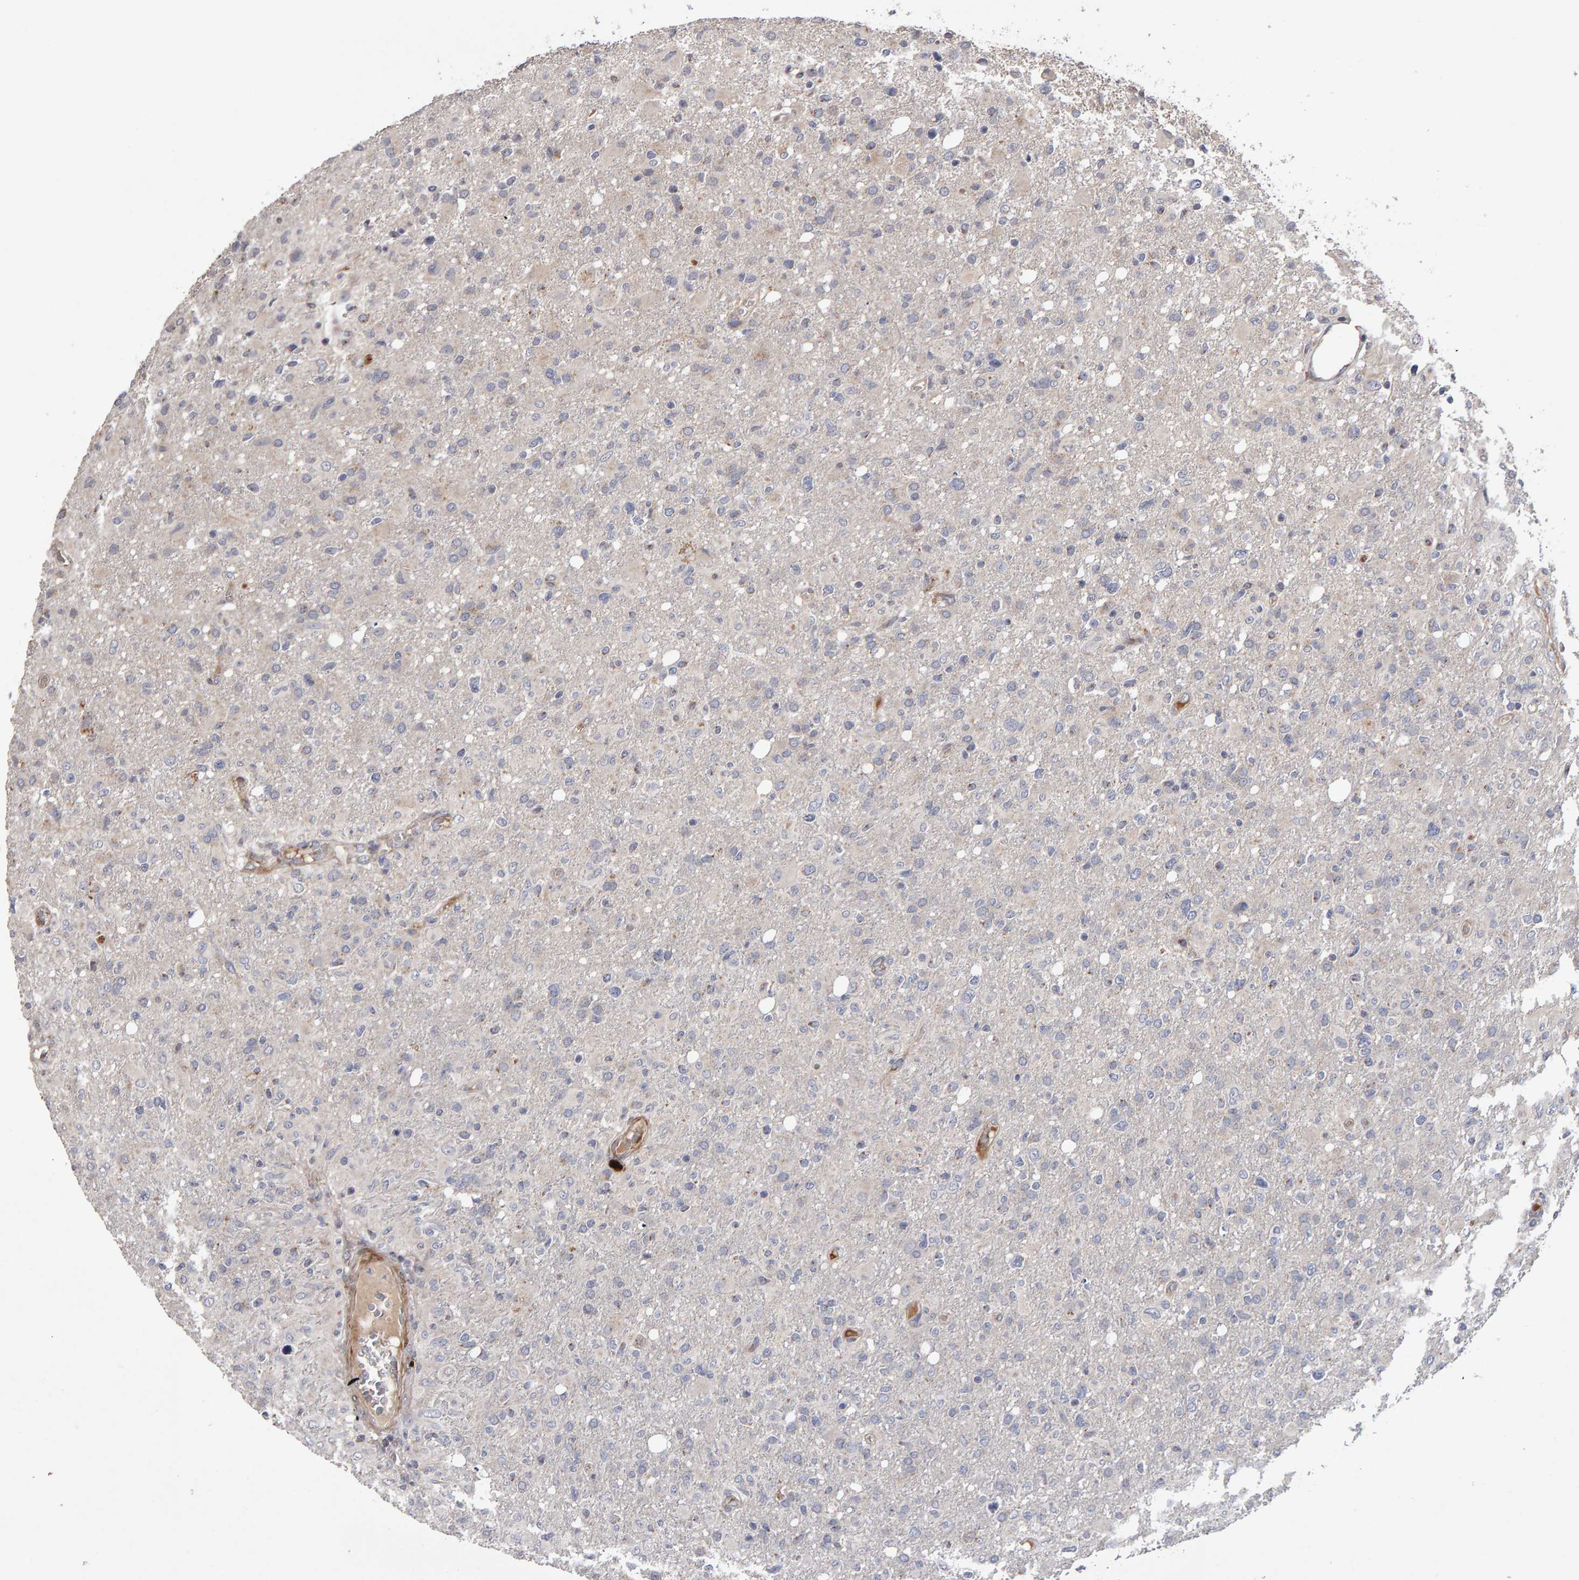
{"staining": {"intensity": "negative", "quantity": "none", "location": "none"}, "tissue": "glioma", "cell_type": "Tumor cells", "image_type": "cancer", "snomed": [{"axis": "morphology", "description": "Glioma, malignant, High grade"}, {"axis": "topography", "description": "Brain"}], "caption": "High magnification brightfield microscopy of malignant high-grade glioma stained with DAB (brown) and counterstained with hematoxylin (blue): tumor cells show no significant expression. Brightfield microscopy of IHC stained with DAB (3,3'-diaminobenzidine) (brown) and hematoxylin (blue), captured at high magnification.", "gene": "CANT1", "patient": {"sex": "female", "age": 57}}